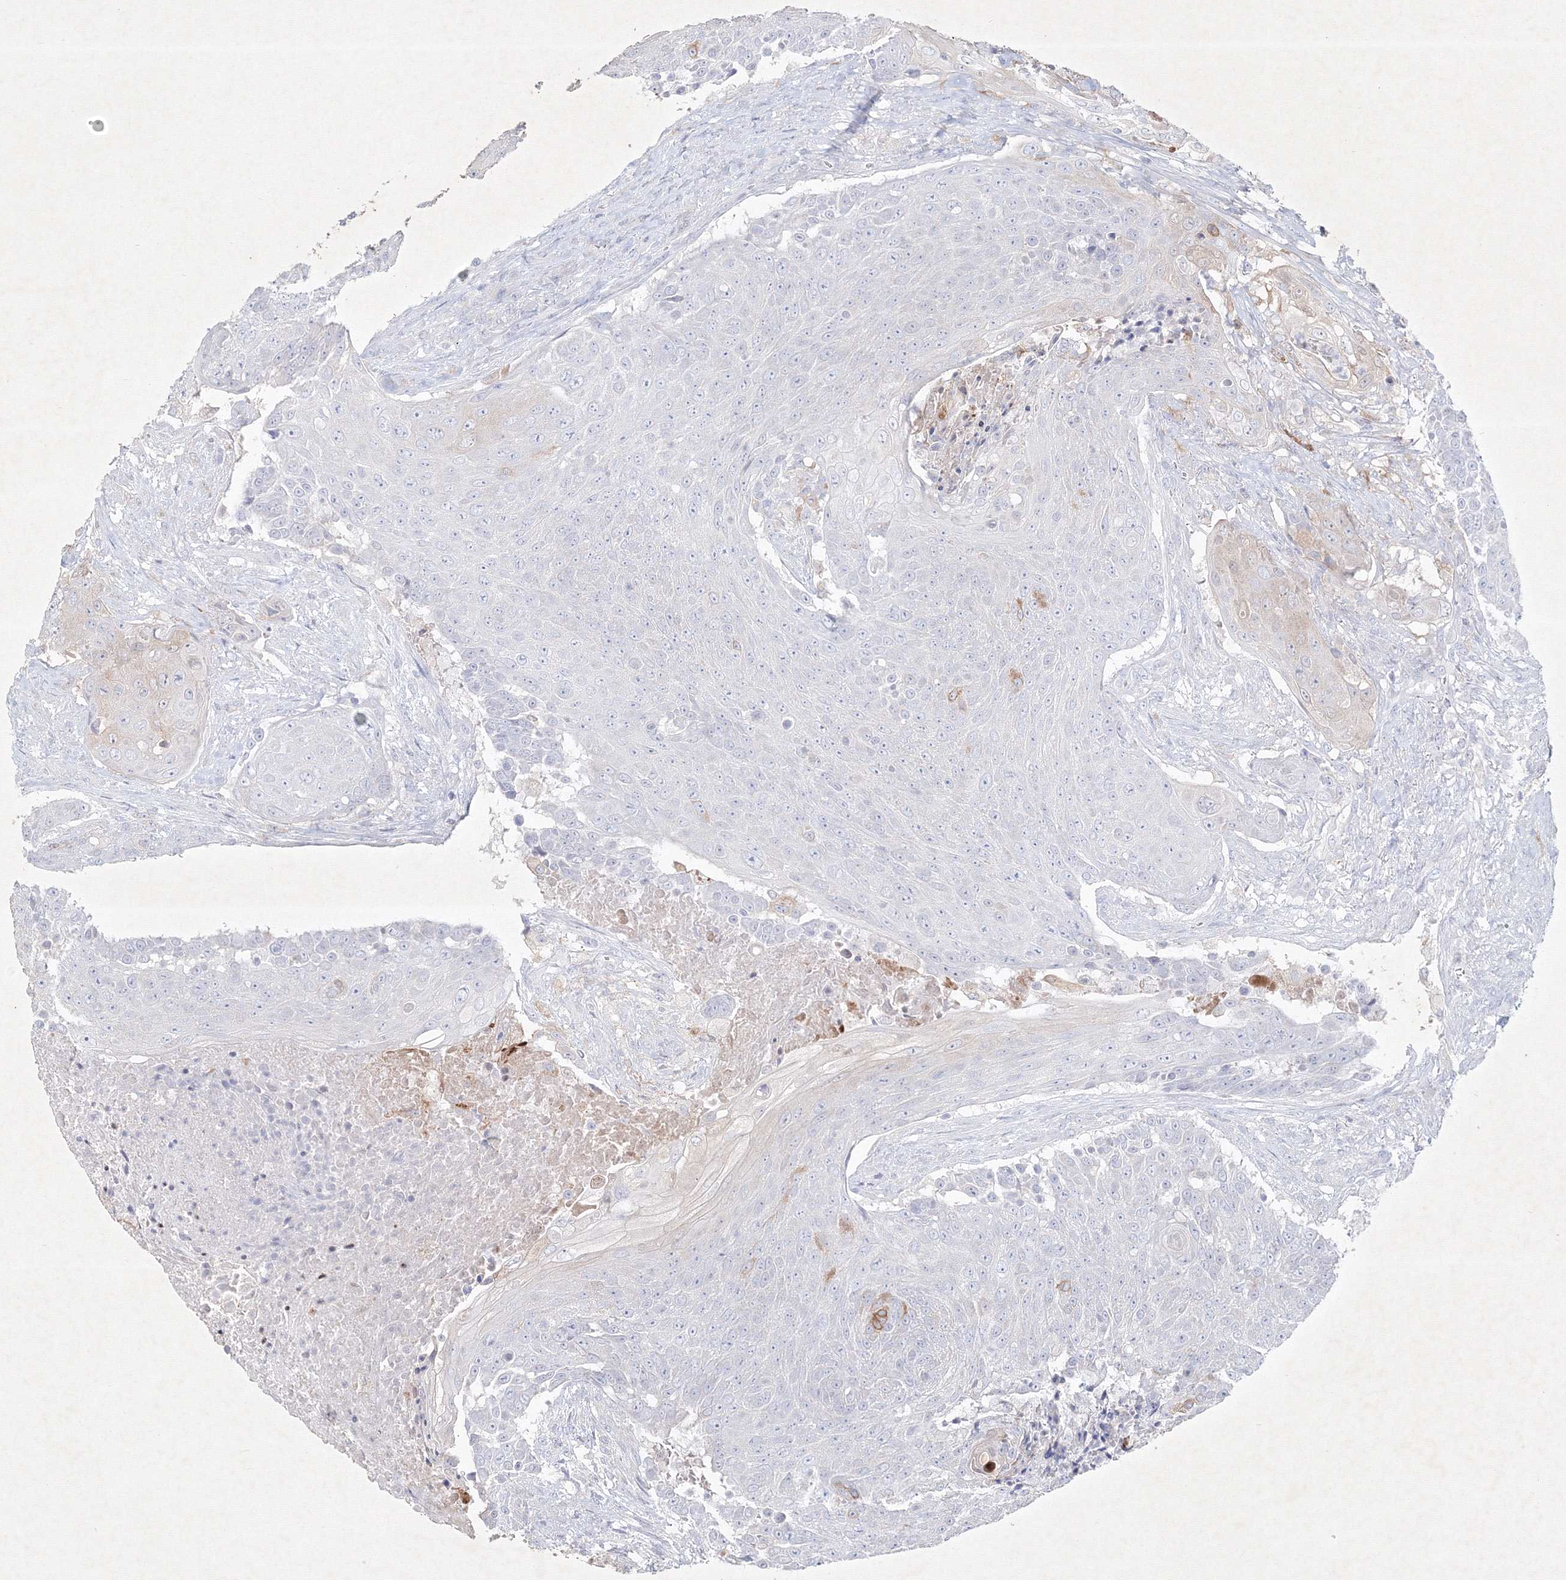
{"staining": {"intensity": "weak", "quantity": "<25%", "location": "cytoplasmic/membranous"}, "tissue": "urothelial cancer", "cell_type": "Tumor cells", "image_type": "cancer", "snomed": [{"axis": "morphology", "description": "Urothelial carcinoma, High grade"}, {"axis": "topography", "description": "Urinary bladder"}], "caption": "Histopathology image shows no significant protein positivity in tumor cells of urothelial cancer.", "gene": "CXXC4", "patient": {"sex": "female", "age": 63}}